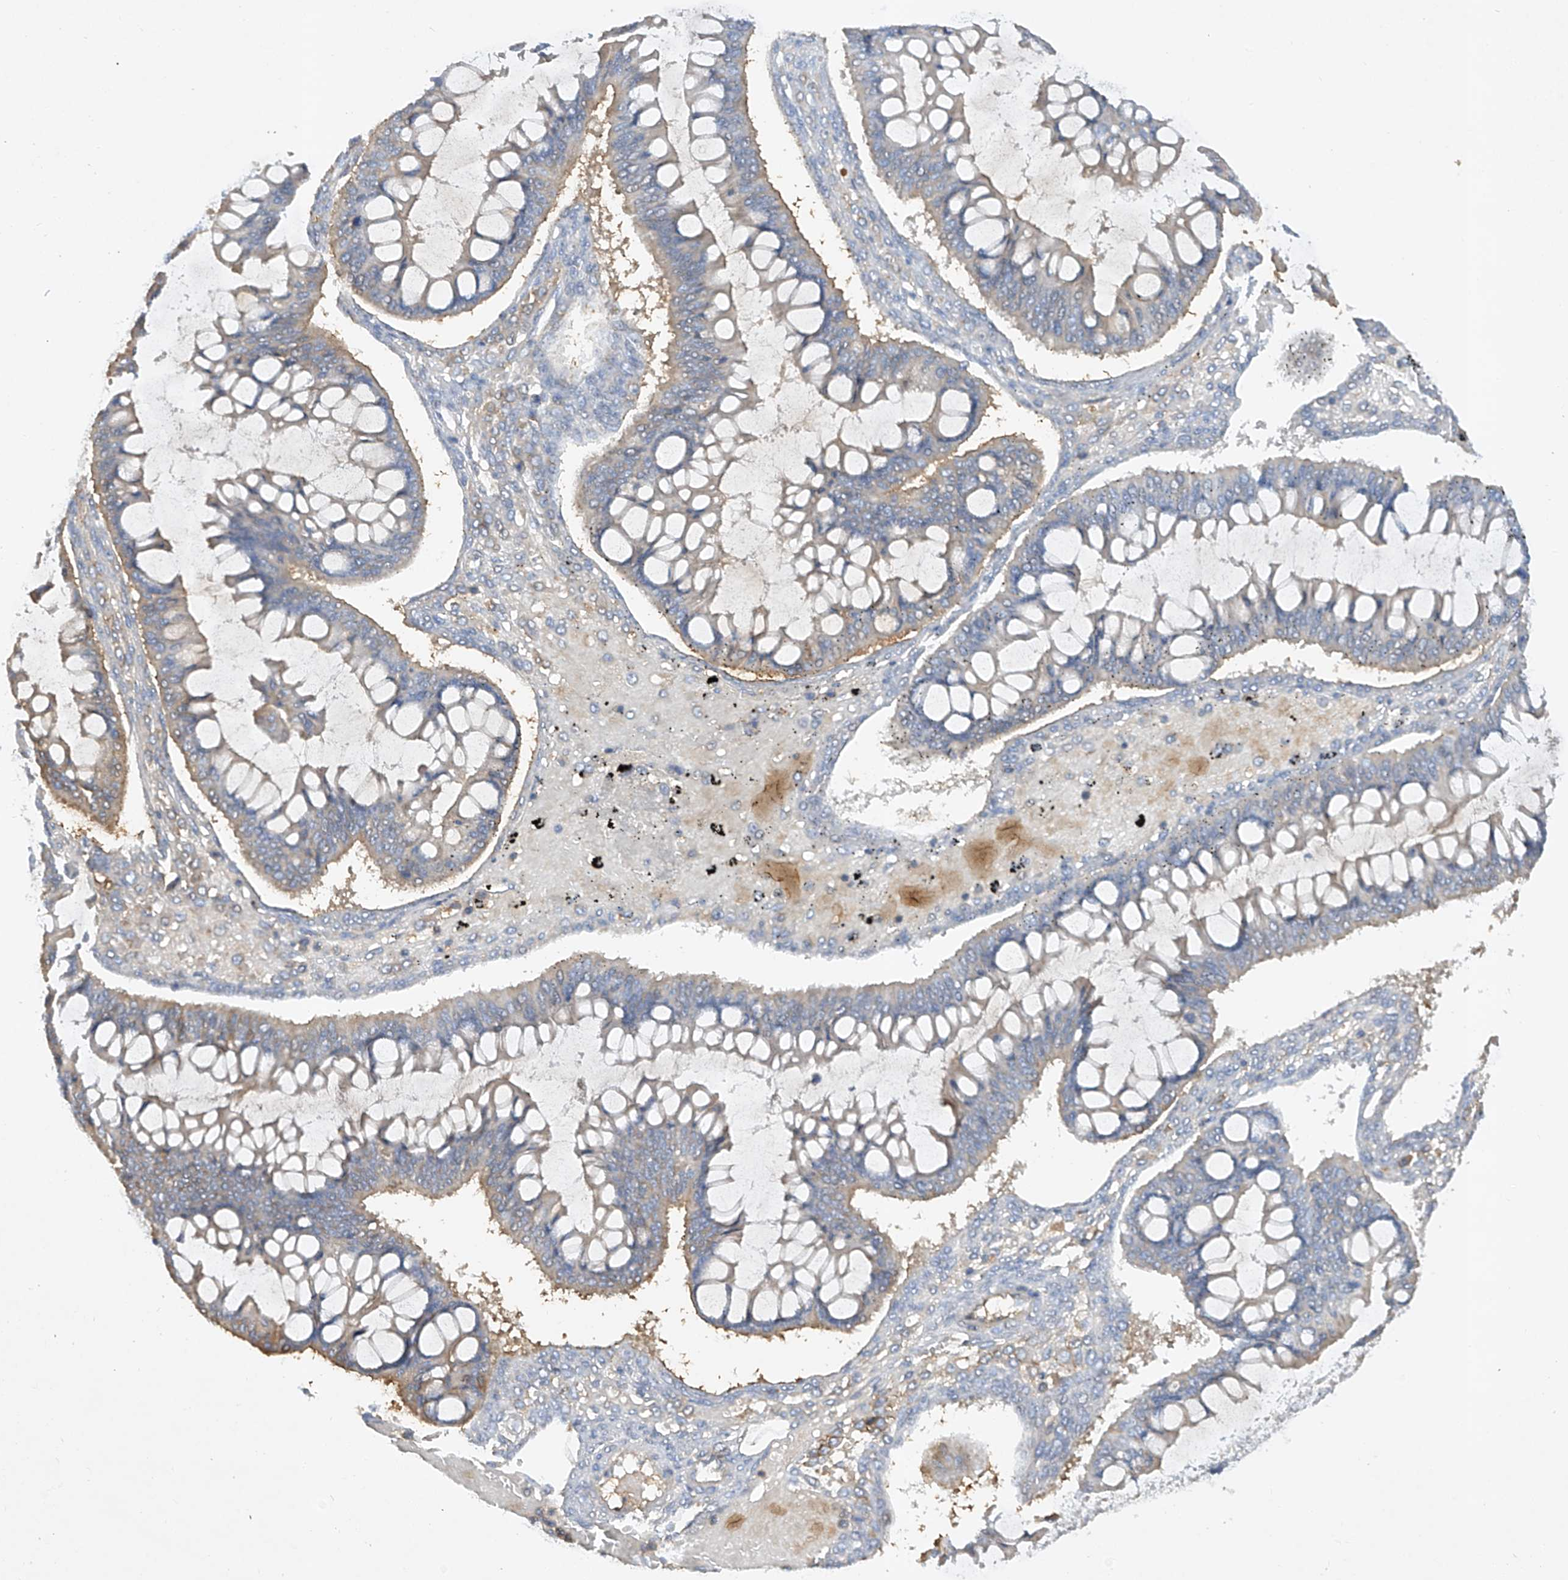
{"staining": {"intensity": "negative", "quantity": "none", "location": "none"}, "tissue": "ovarian cancer", "cell_type": "Tumor cells", "image_type": "cancer", "snomed": [{"axis": "morphology", "description": "Cystadenocarcinoma, mucinous, NOS"}, {"axis": "topography", "description": "Ovary"}], "caption": "A high-resolution image shows immunohistochemistry (IHC) staining of ovarian cancer (mucinous cystadenocarcinoma), which reveals no significant positivity in tumor cells.", "gene": "HAS3", "patient": {"sex": "female", "age": 73}}